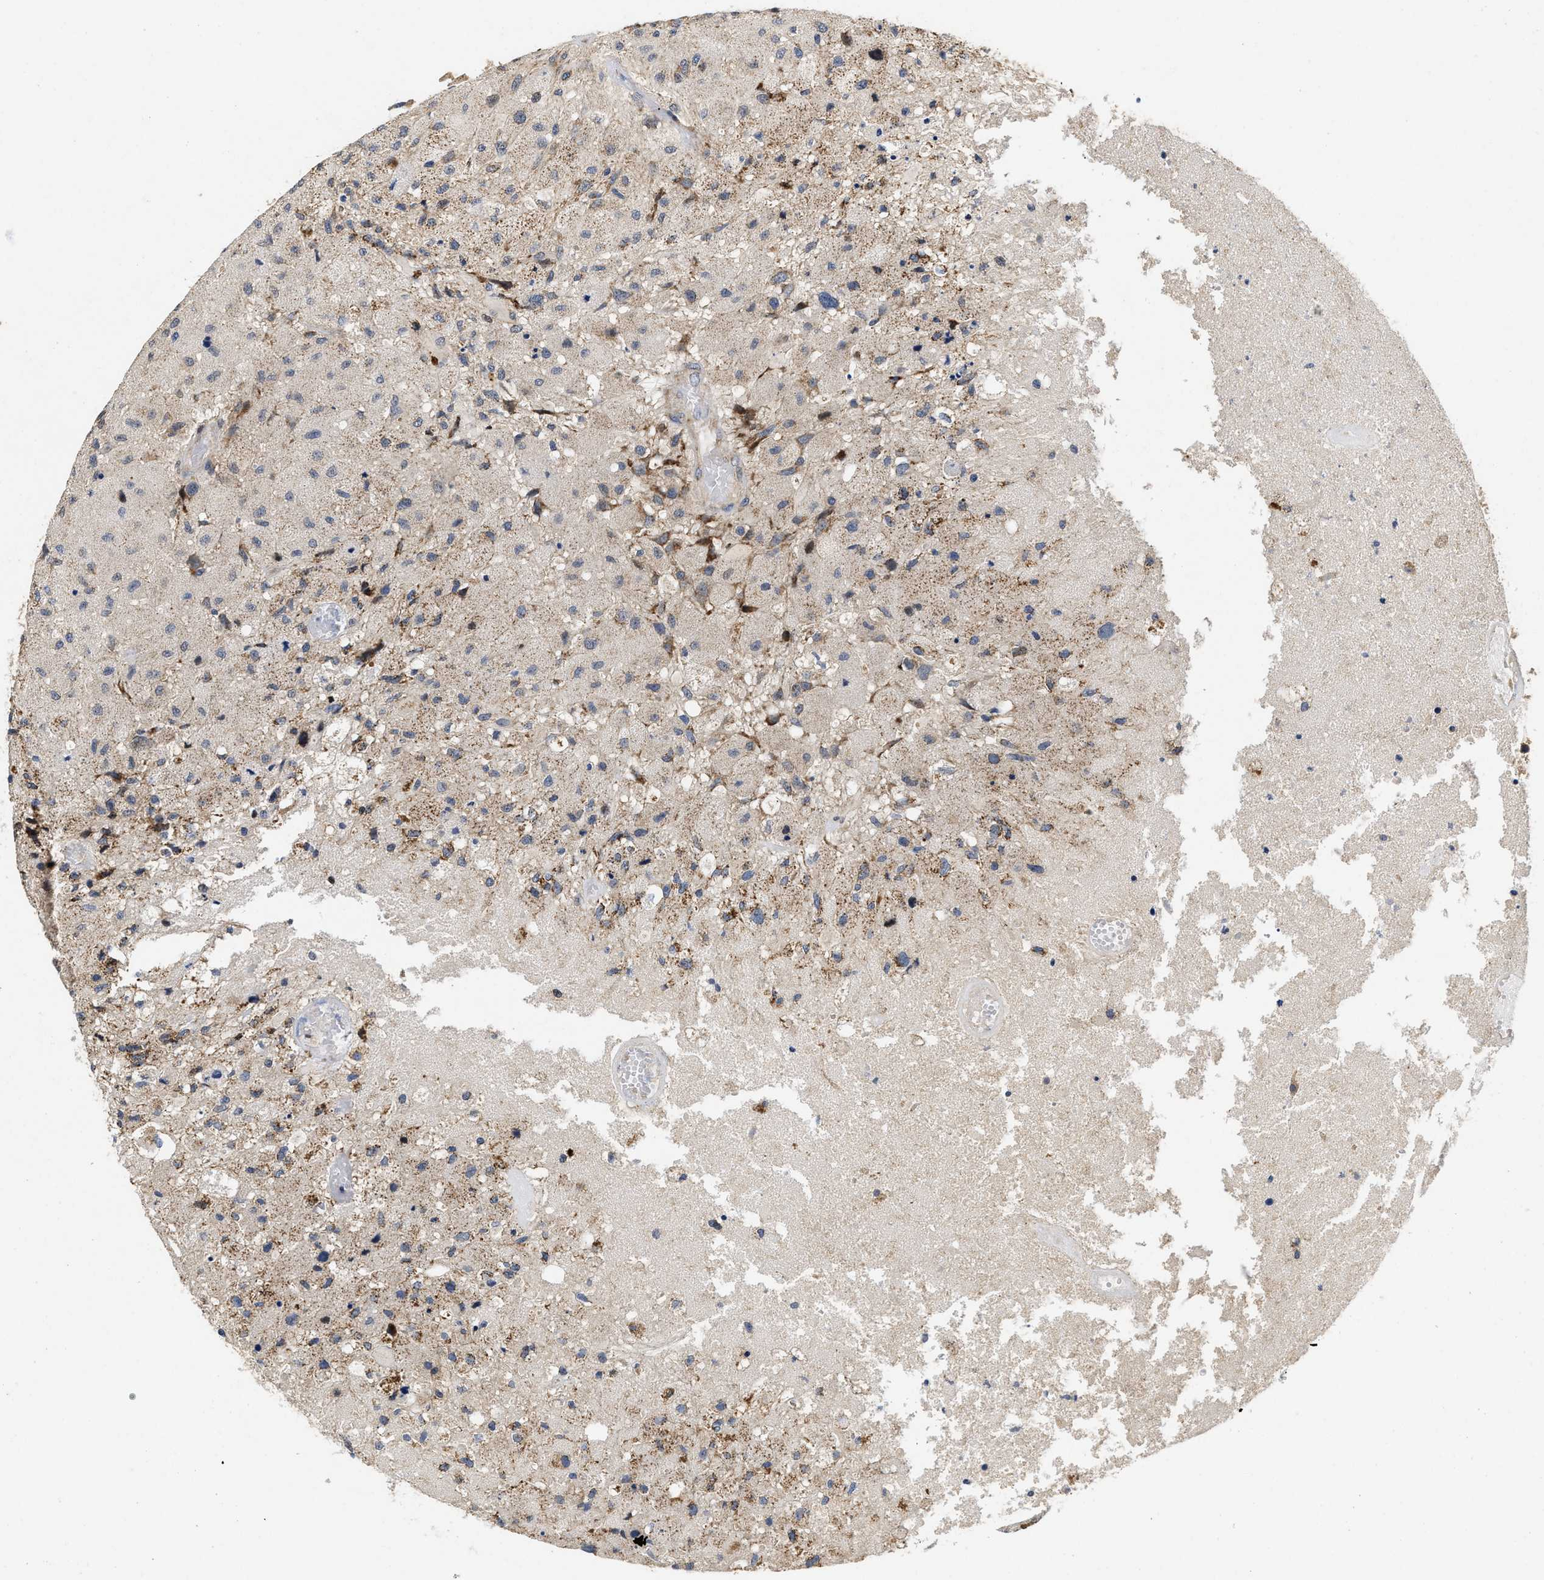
{"staining": {"intensity": "moderate", "quantity": "<25%", "location": "cytoplasmic/membranous"}, "tissue": "glioma", "cell_type": "Tumor cells", "image_type": "cancer", "snomed": [{"axis": "morphology", "description": "Normal tissue, NOS"}, {"axis": "morphology", "description": "Glioma, malignant, High grade"}, {"axis": "topography", "description": "Cerebral cortex"}], "caption": "This micrograph demonstrates immunohistochemistry staining of malignant glioma (high-grade), with low moderate cytoplasmic/membranous expression in about <25% of tumor cells.", "gene": "SCYL2", "patient": {"sex": "male", "age": 77}}